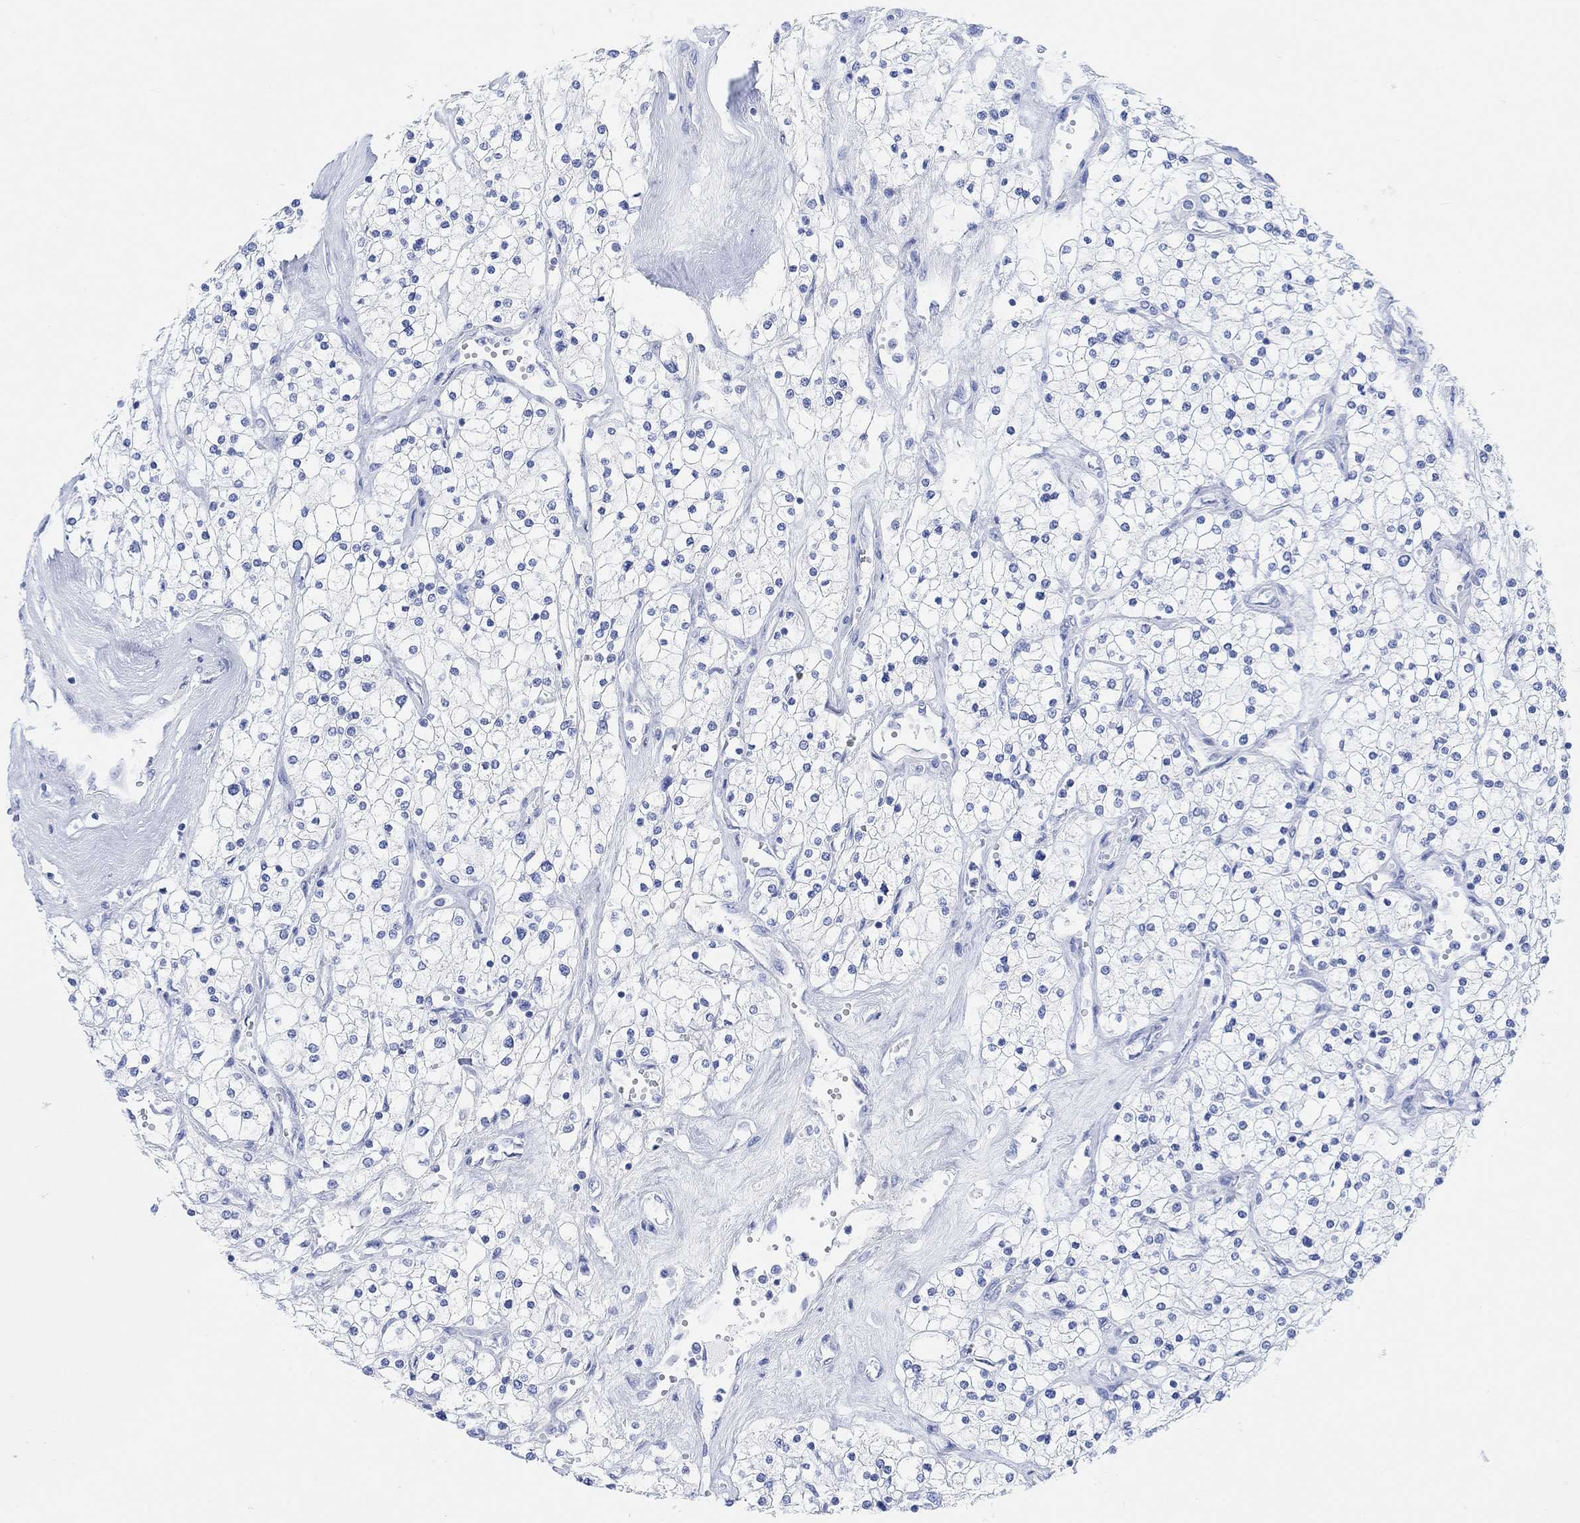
{"staining": {"intensity": "negative", "quantity": "none", "location": "none"}, "tissue": "renal cancer", "cell_type": "Tumor cells", "image_type": "cancer", "snomed": [{"axis": "morphology", "description": "Adenocarcinoma, NOS"}, {"axis": "topography", "description": "Kidney"}], "caption": "Histopathology image shows no significant protein staining in tumor cells of renal adenocarcinoma.", "gene": "ANKRD33", "patient": {"sex": "male", "age": 80}}